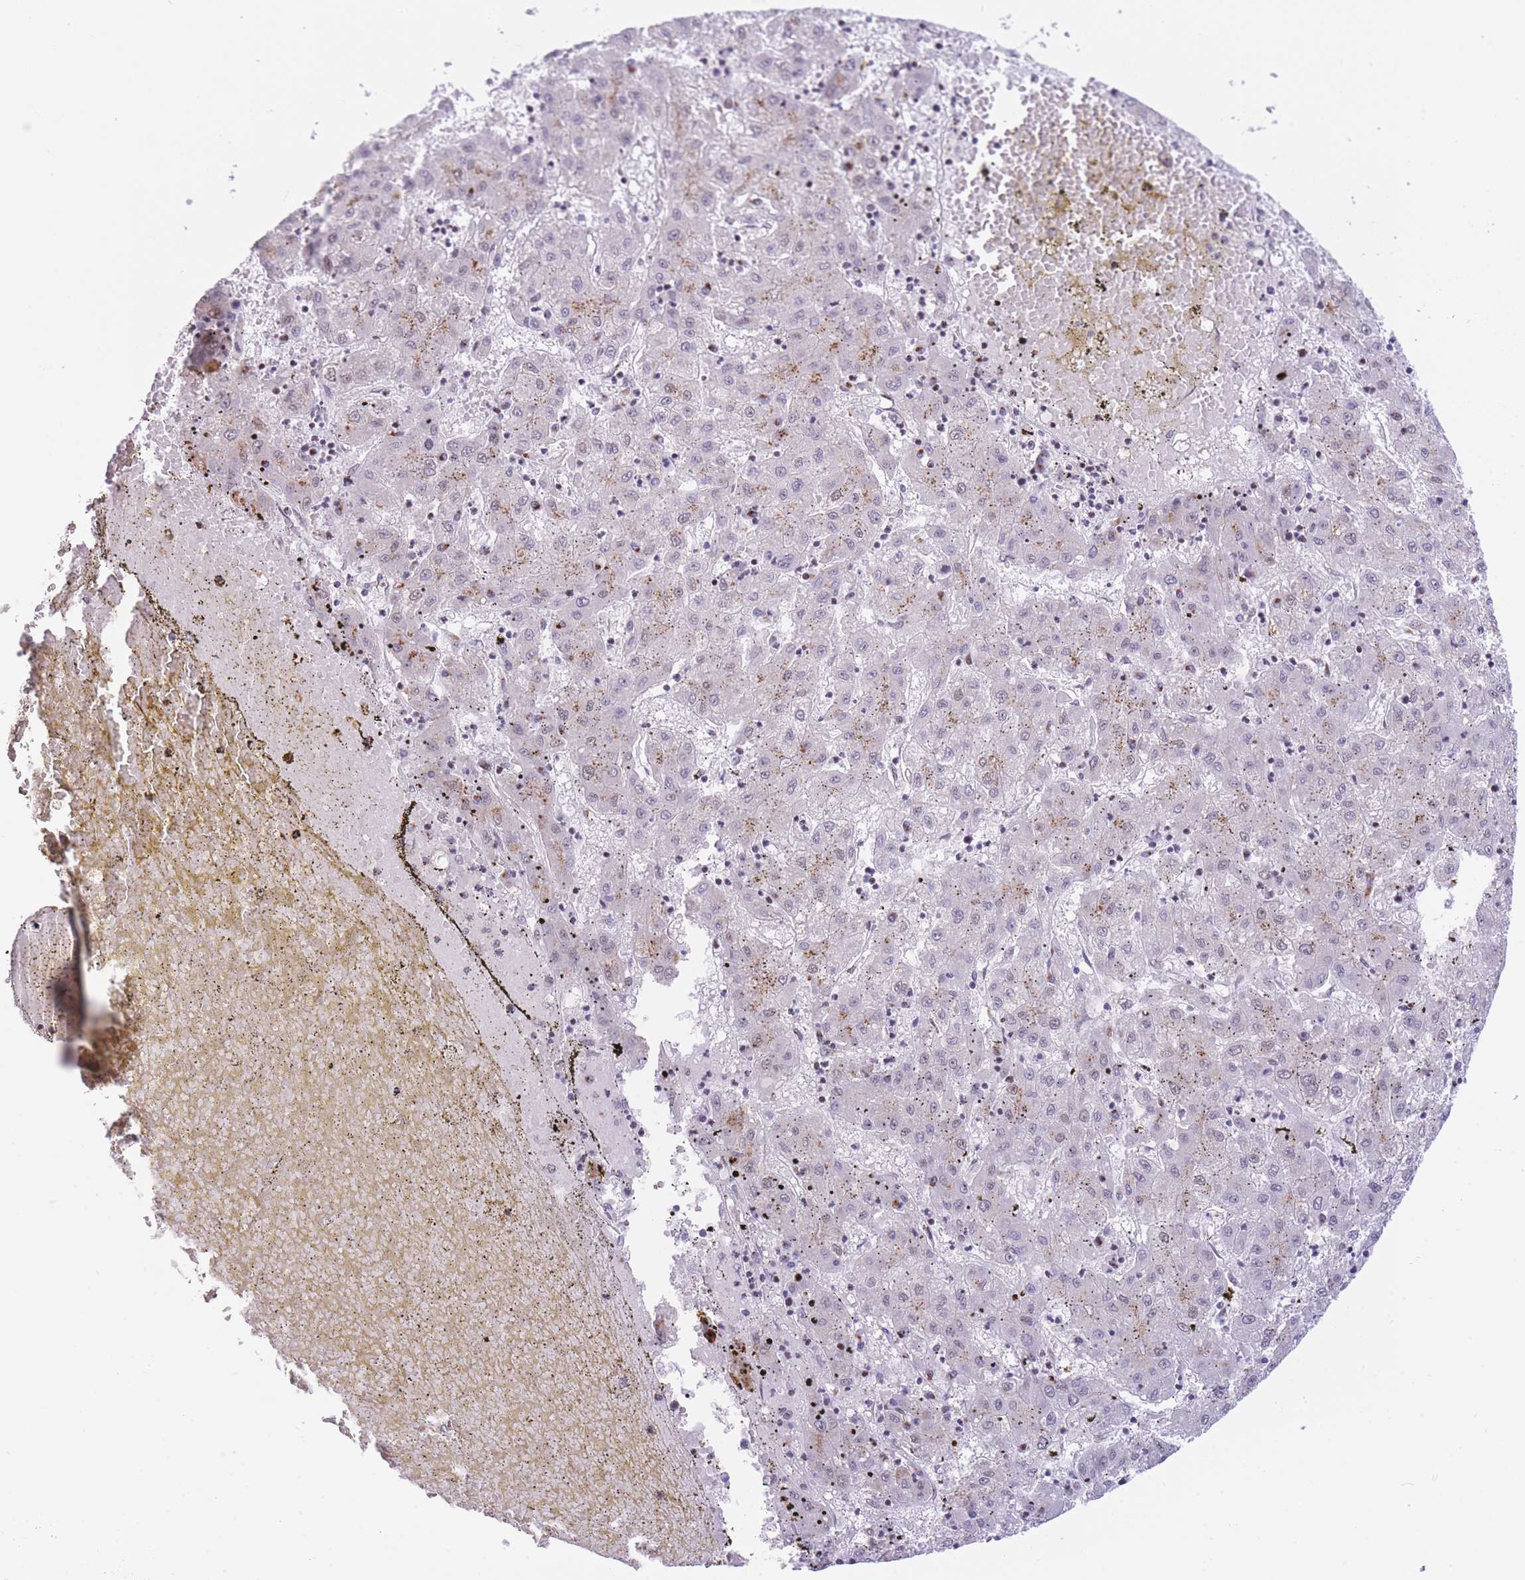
{"staining": {"intensity": "weak", "quantity": "<25%", "location": "nuclear"}, "tissue": "liver cancer", "cell_type": "Tumor cells", "image_type": "cancer", "snomed": [{"axis": "morphology", "description": "Carcinoma, Hepatocellular, NOS"}, {"axis": "topography", "description": "Liver"}], "caption": "This is an immunohistochemistry (IHC) image of human liver cancer (hepatocellular carcinoma). There is no positivity in tumor cells.", "gene": "INO80C", "patient": {"sex": "male", "age": 72}}